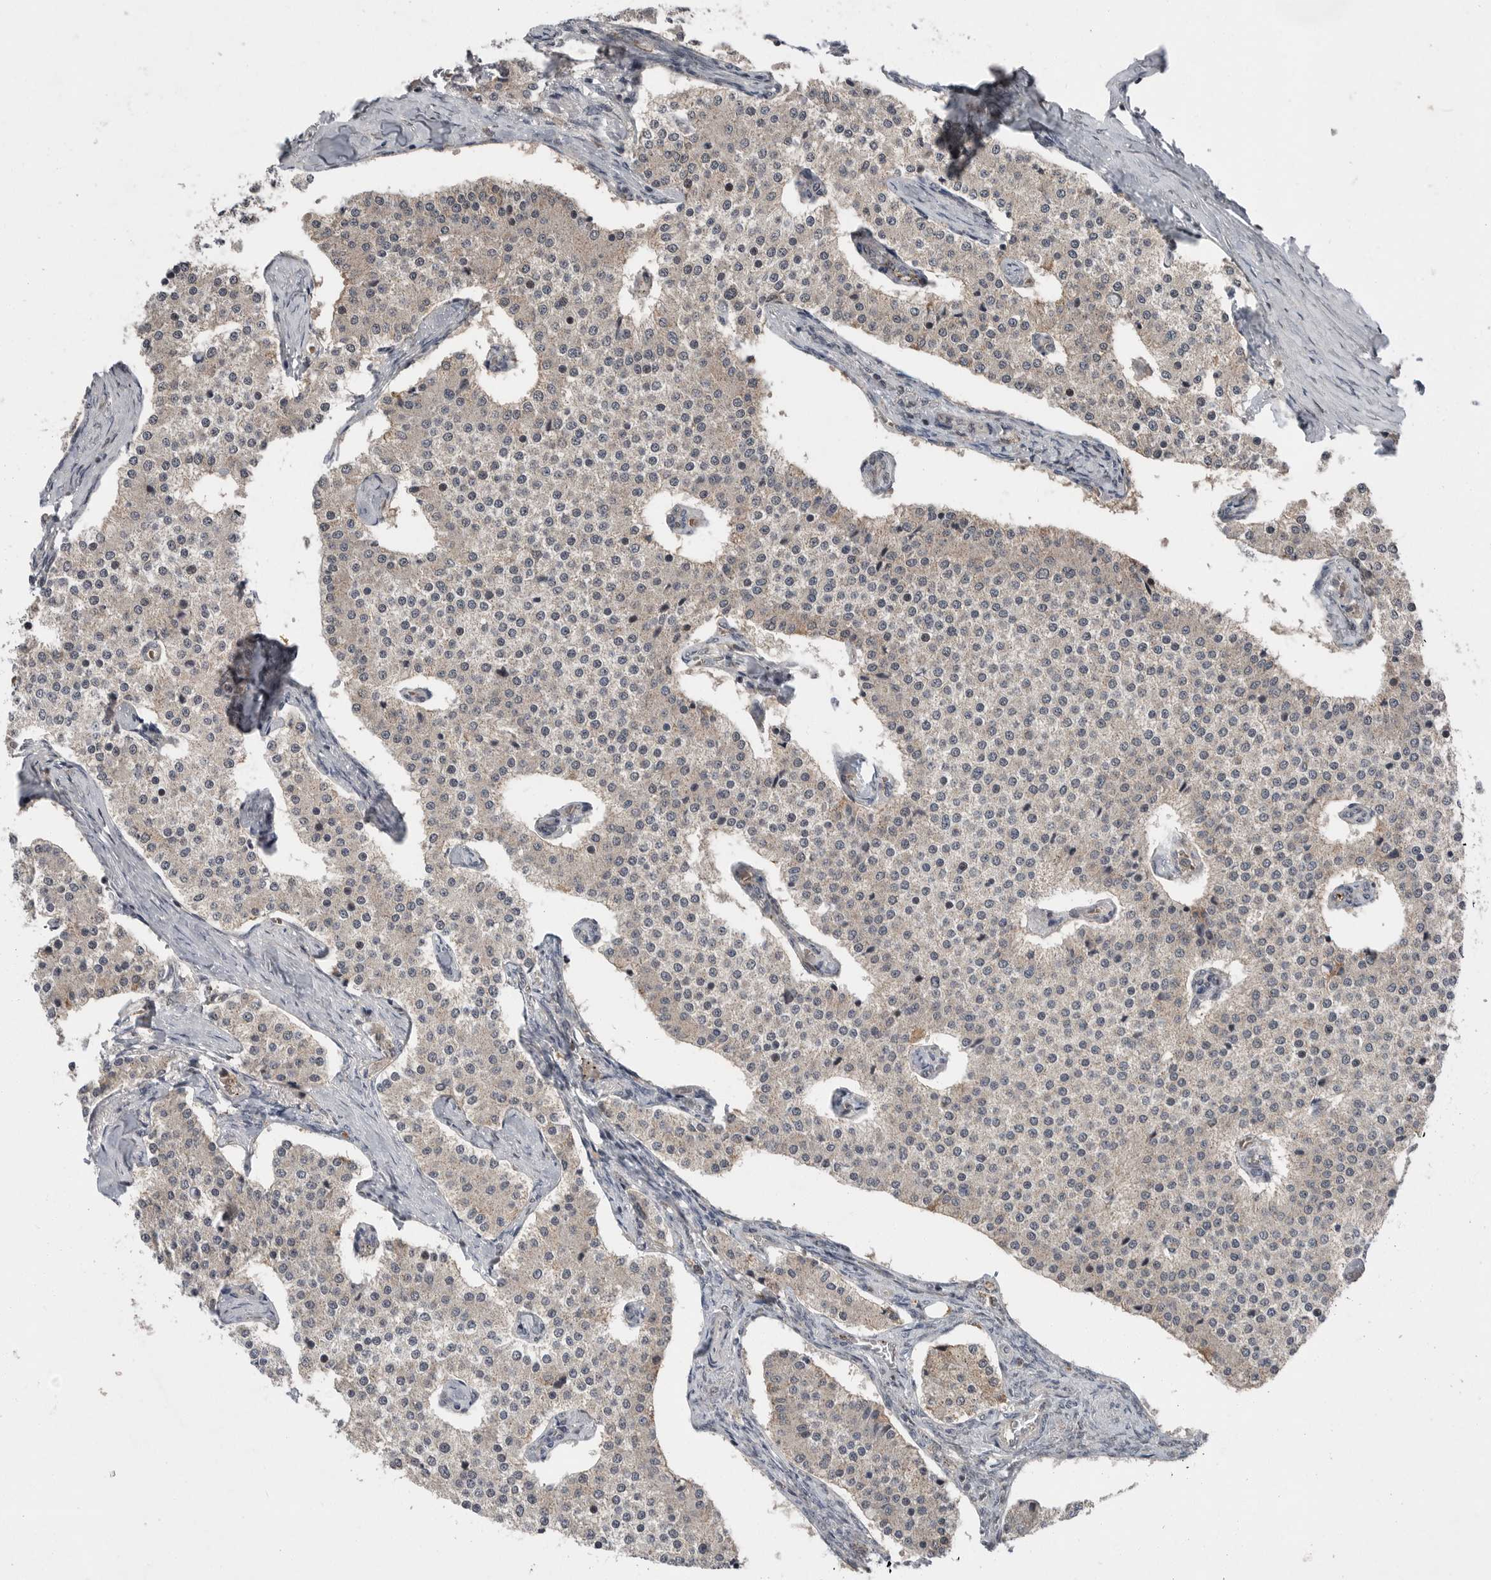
{"staining": {"intensity": "weak", "quantity": "<25%", "location": "cytoplasmic/membranous"}, "tissue": "carcinoid", "cell_type": "Tumor cells", "image_type": "cancer", "snomed": [{"axis": "morphology", "description": "Carcinoid, malignant, NOS"}, {"axis": "topography", "description": "Colon"}], "caption": "Immunohistochemistry (IHC) of human carcinoid reveals no positivity in tumor cells.", "gene": "SCP2", "patient": {"sex": "female", "age": 52}}